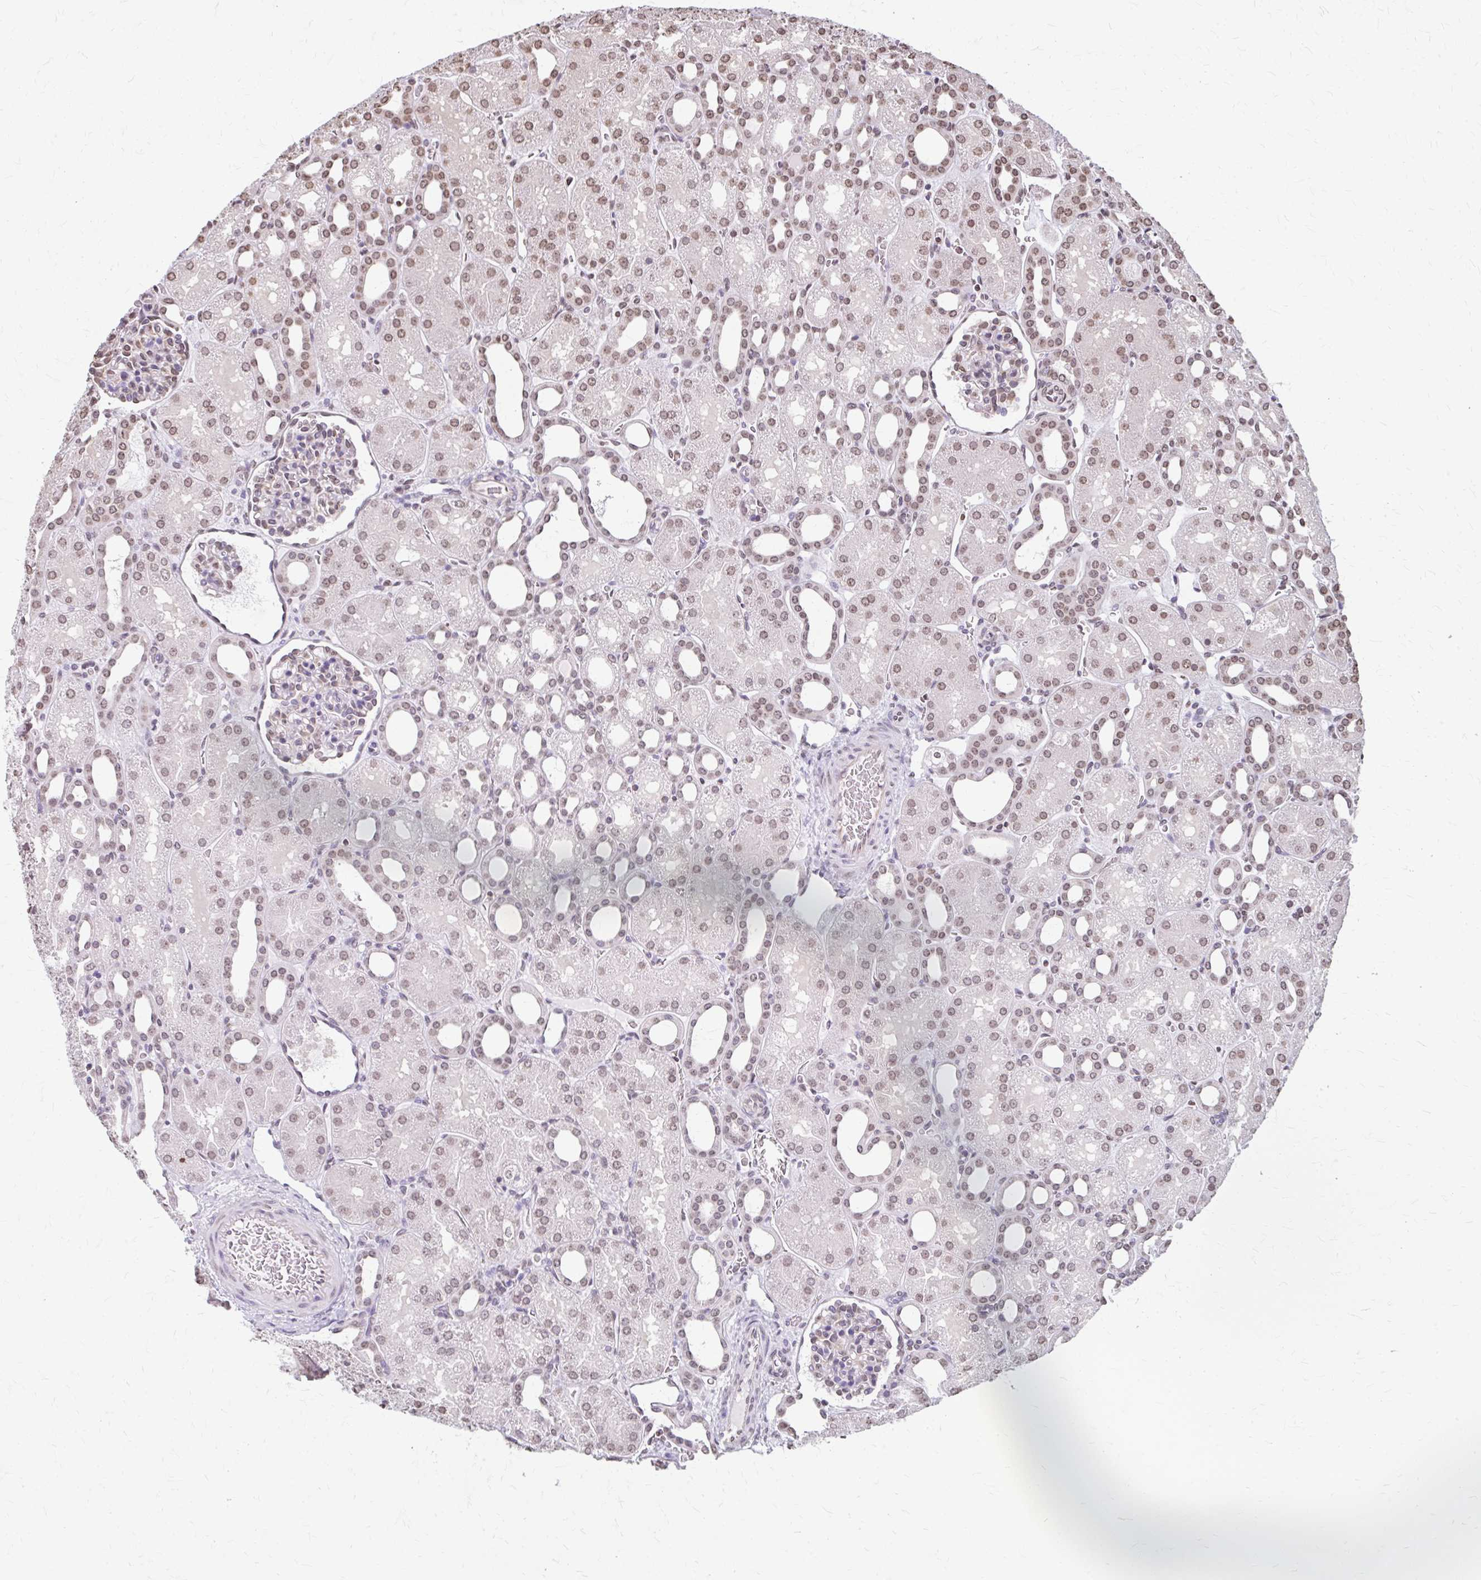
{"staining": {"intensity": "moderate", "quantity": "25%-75%", "location": "nuclear"}, "tissue": "kidney", "cell_type": "Cells in glomeruli", "image_type": "normal", "snomed": [{"axis": "morphology", "description": "Normal tissue, NOS"}, {"axis": "topography", "description": "Kidney"}], "caption": "Benign kidney was stained to show a protein in brown. There is medium levels of moderate nuclear positivity in about 25%-75% of cells in glomeruli.", "gene": "ORC3", "patient": {"sex": "male", "age": 2}}